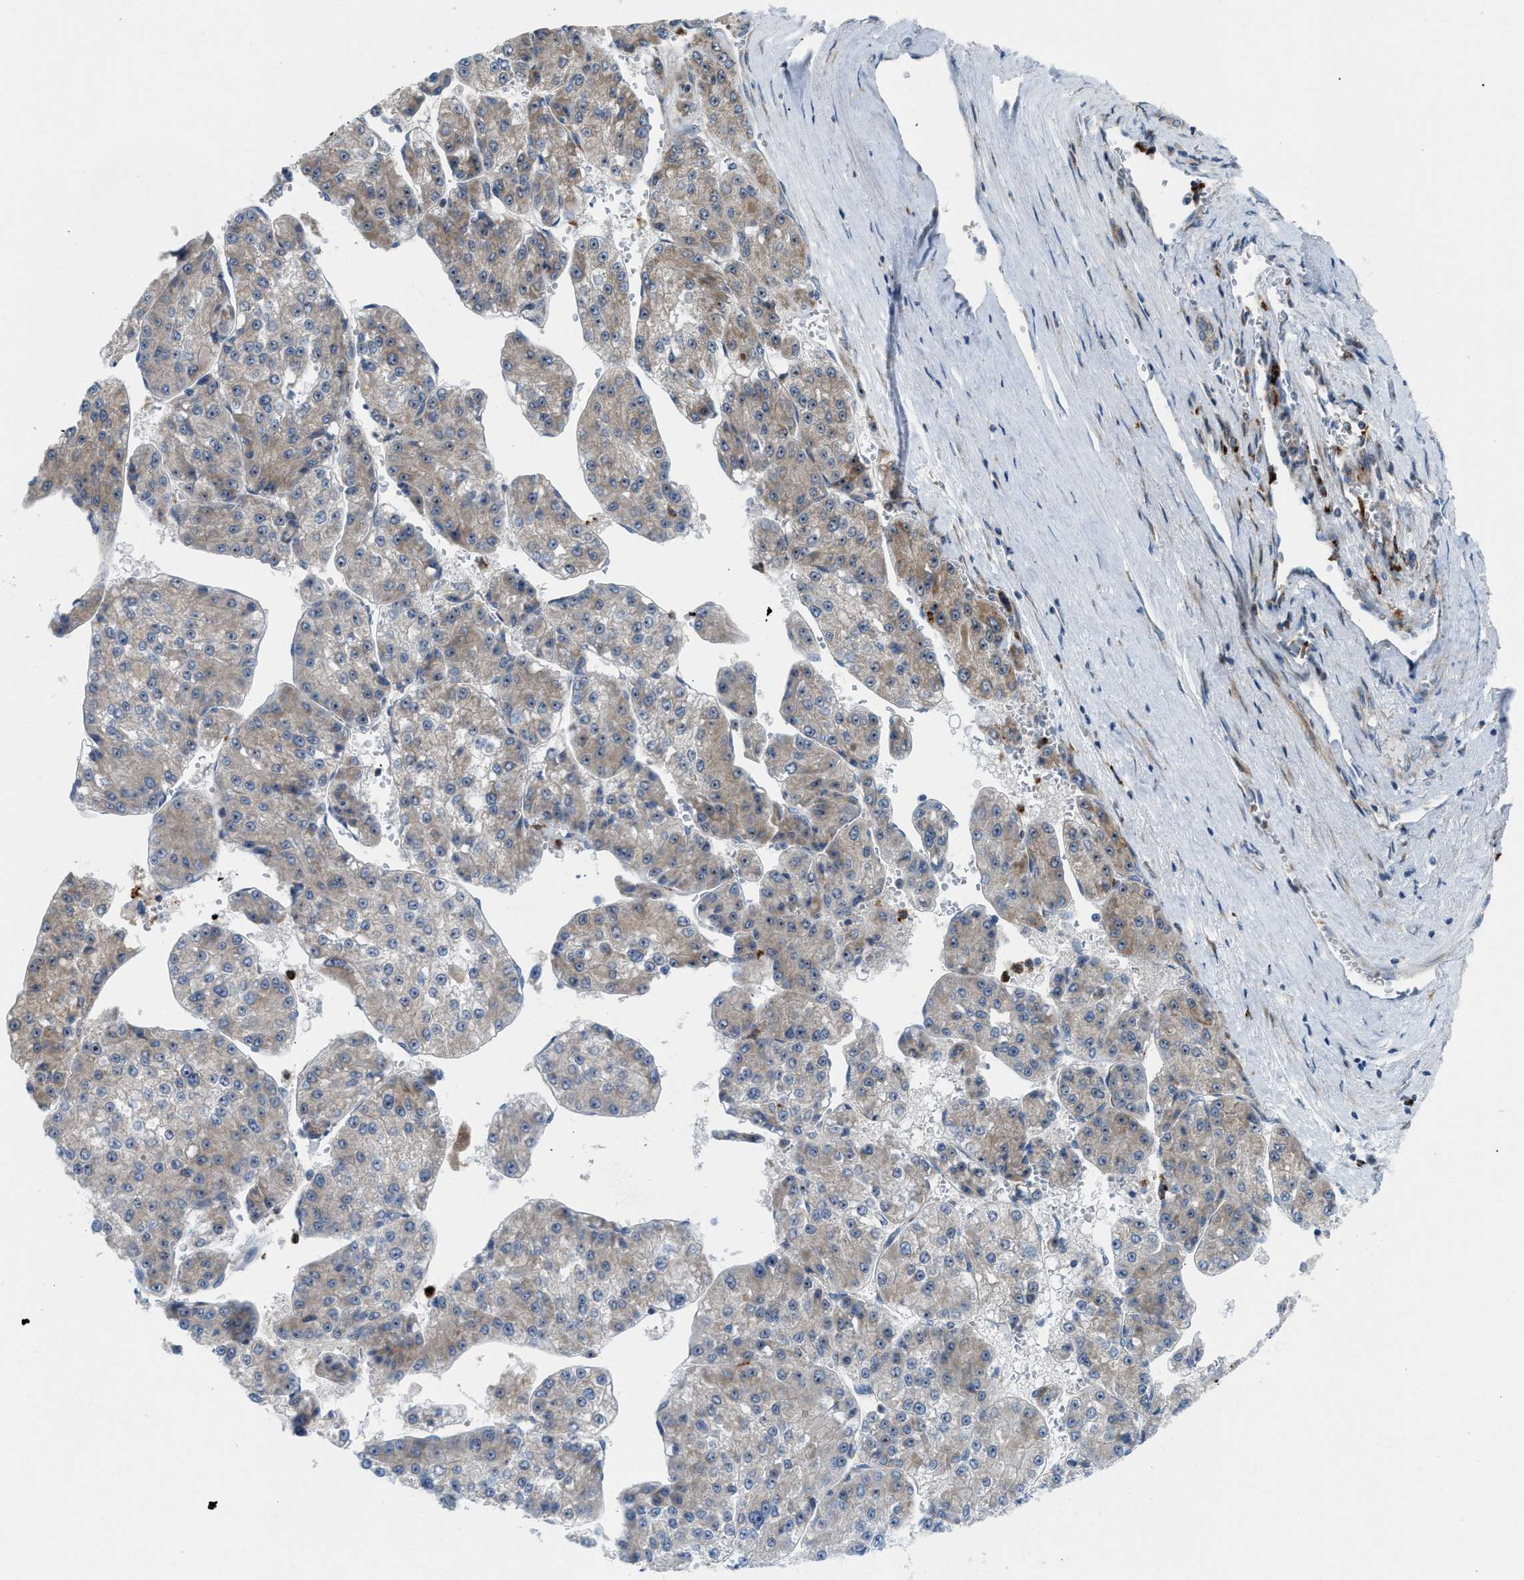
{"staining": {"intensity": "weak", "quantity": "25%-75%", "location": "cytoplasmic/membranous,nuclear"}, "tissue": "liver cancer", "cell_type": "Tumor cells", "image_type": "cancer", "snomed": [{"axis": "morphology", "description": "Carcinoma, Hepatocellular, NOS"}, {"axis": "topography", "description": "Liver"}], "caption": "Protein expression analysis of liver hepatocellular carcinoma reveals weak cytoplasmic/membranous and nuclear expression in approximately 25%-75% of tumor cells.", "gene": "TPH1", "patient": {"sex": "female", "age": 73}}